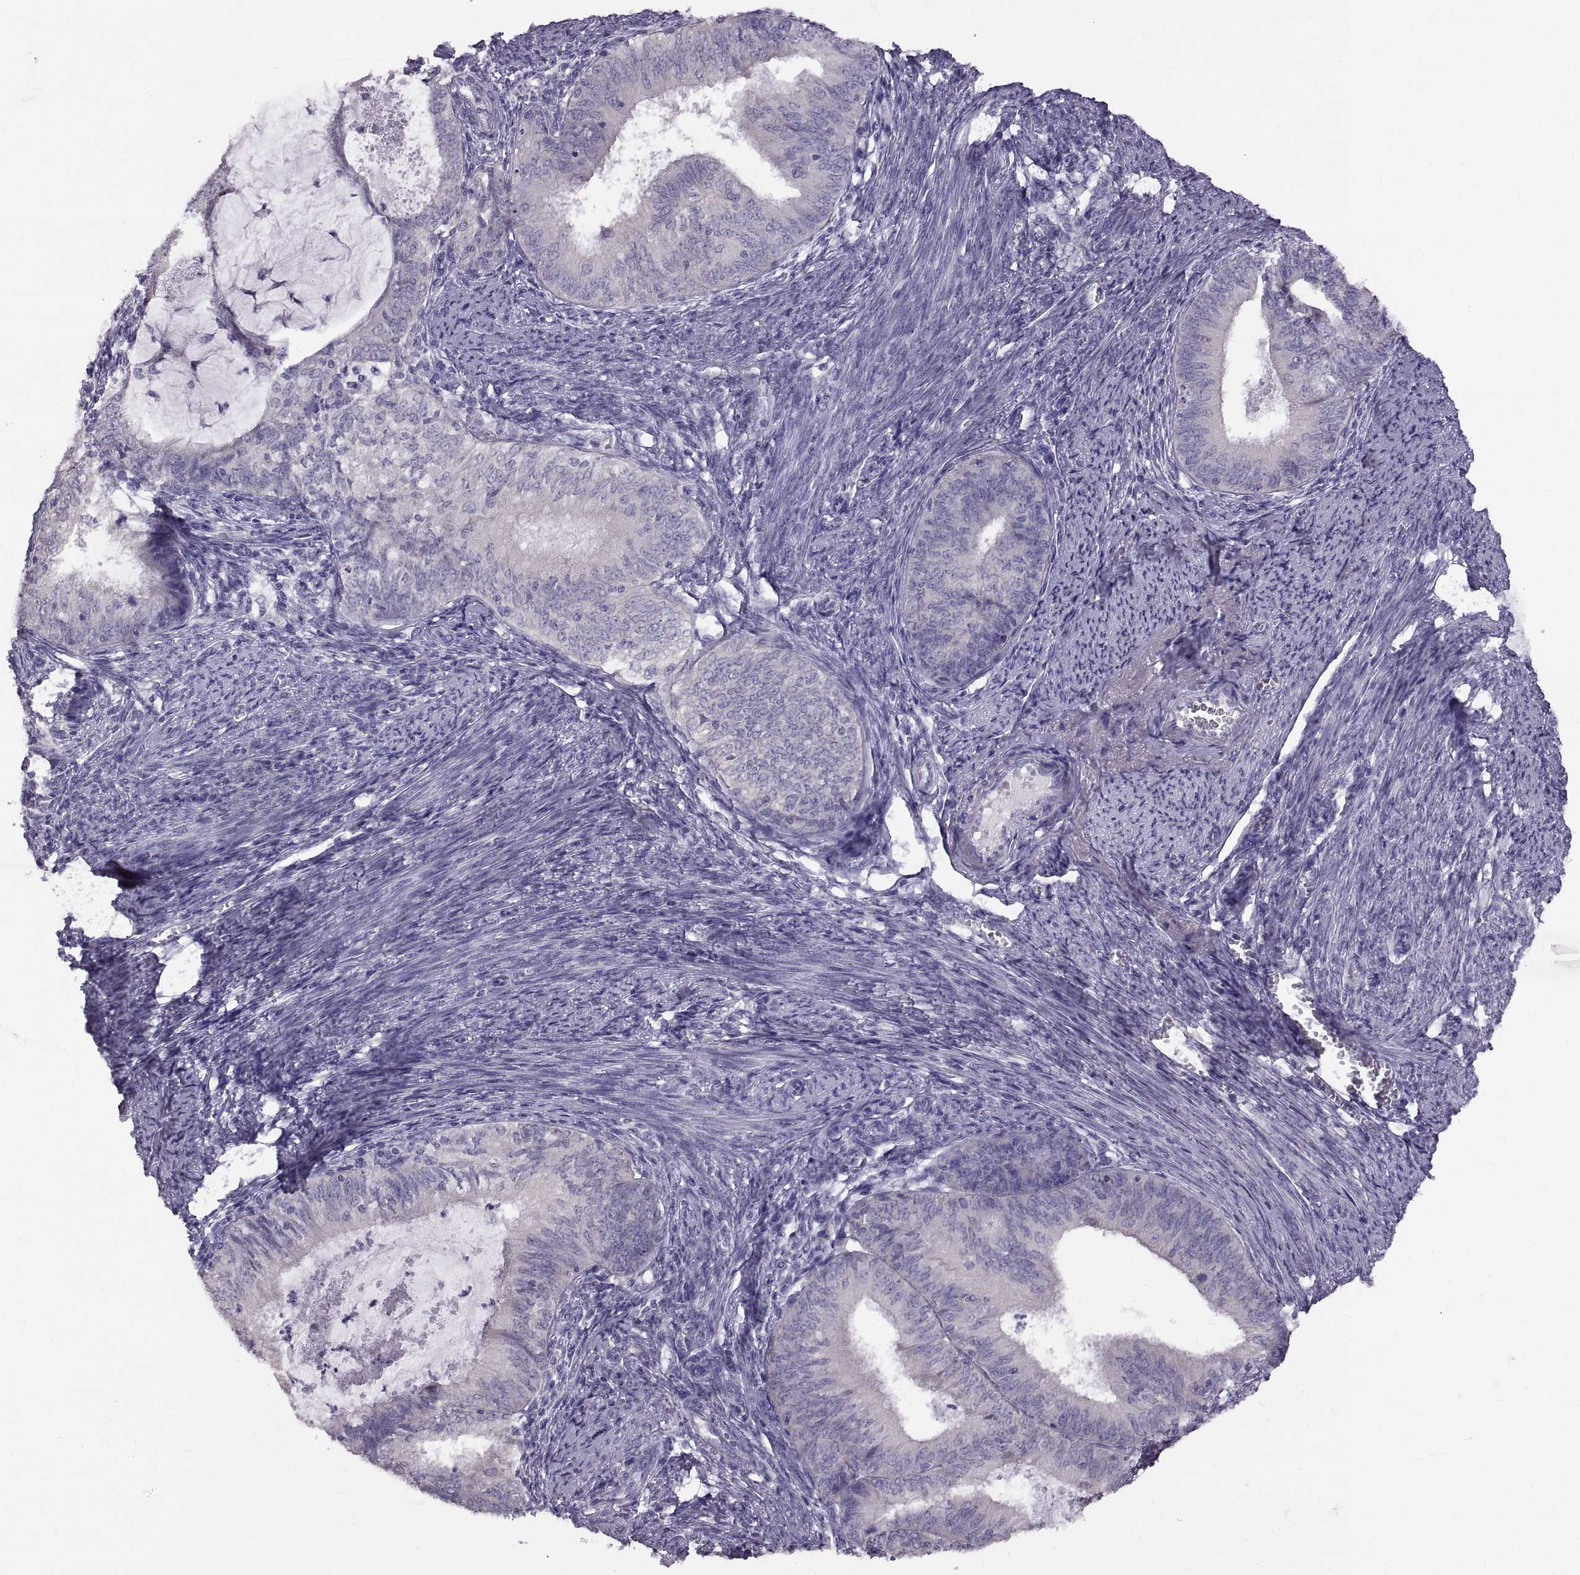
{"staining": {"intensity": "negative", "quantity": "none", "location": "none"}, "tissue": "endometrial cancer", "cell_type": "Tumor cells", "image_type": "cancer", "snomed": [{"axis": "morphology", "description": "Adenocarcinoma, NOS"}, {"axis": "topography", "description": "Endometrium"}], "caption": "Protein analysis of endometrial cancer (adenocarcinoma) displays no significant staining in tumor cells.", "gene": "WBP2NL", "patient": {"sex": "female", "age": 57}}